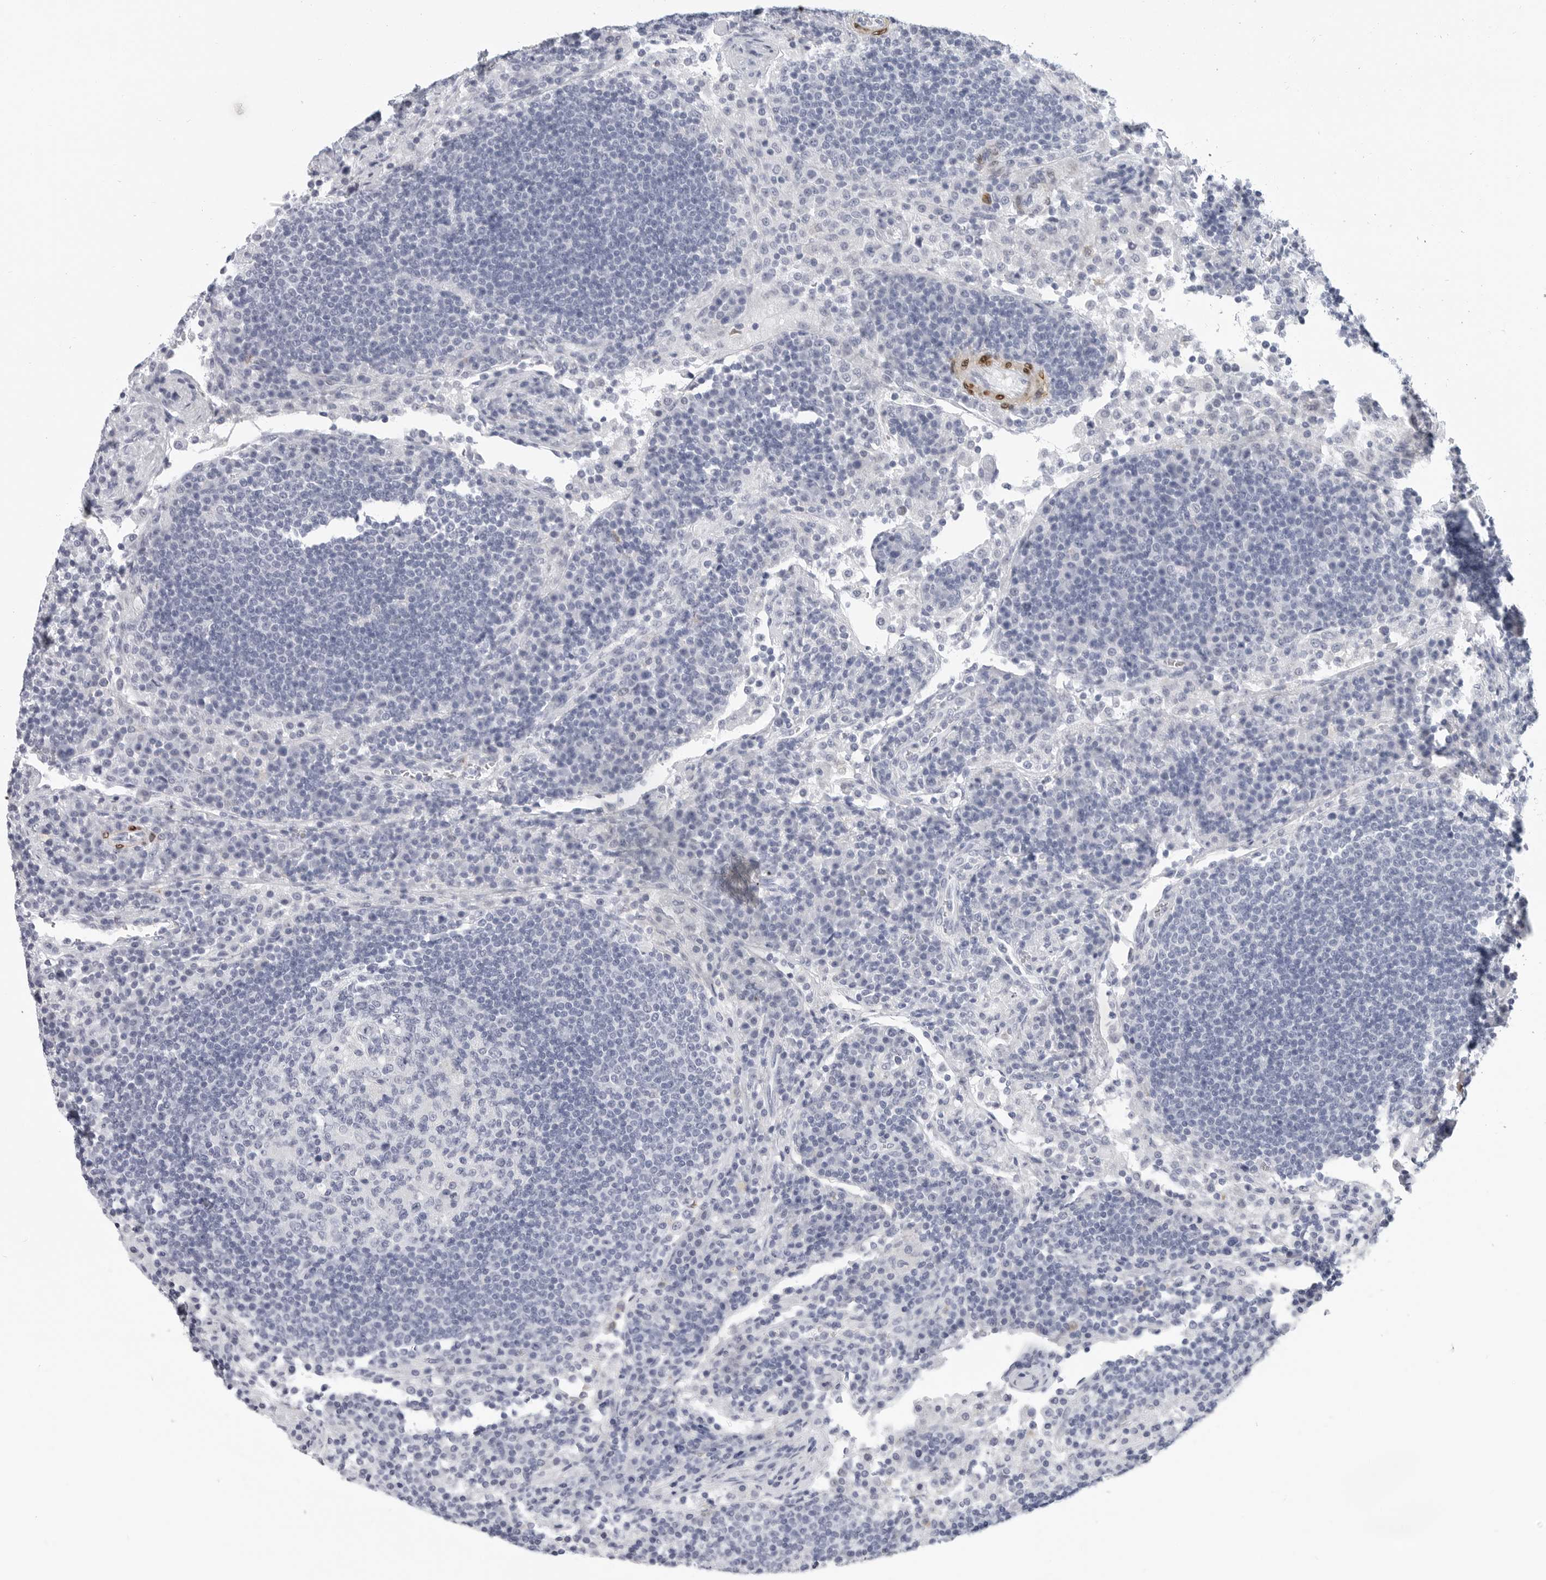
{"staining": {"intensity": "negative", "quantity": "none", "location": "none"}, "tissue": "lymph node", "cell_type": "Germinal center cells", "image_type": "normal", "snomed": [{"axis": "morphology", "description": "Normal tissue, NOS"}, {"axis": "topography", "description": "Lymph node"}], "caption": "This histopathology image is of unremarkable lymph node stained with immunohistochemistry to label a protein in brown with the nuclei are counter-stained blue. There is no expression in germinal center cells. Nuclei are stained in blue.", "gene": "PLN", "patient": {"sex": "female", "age": 53}}